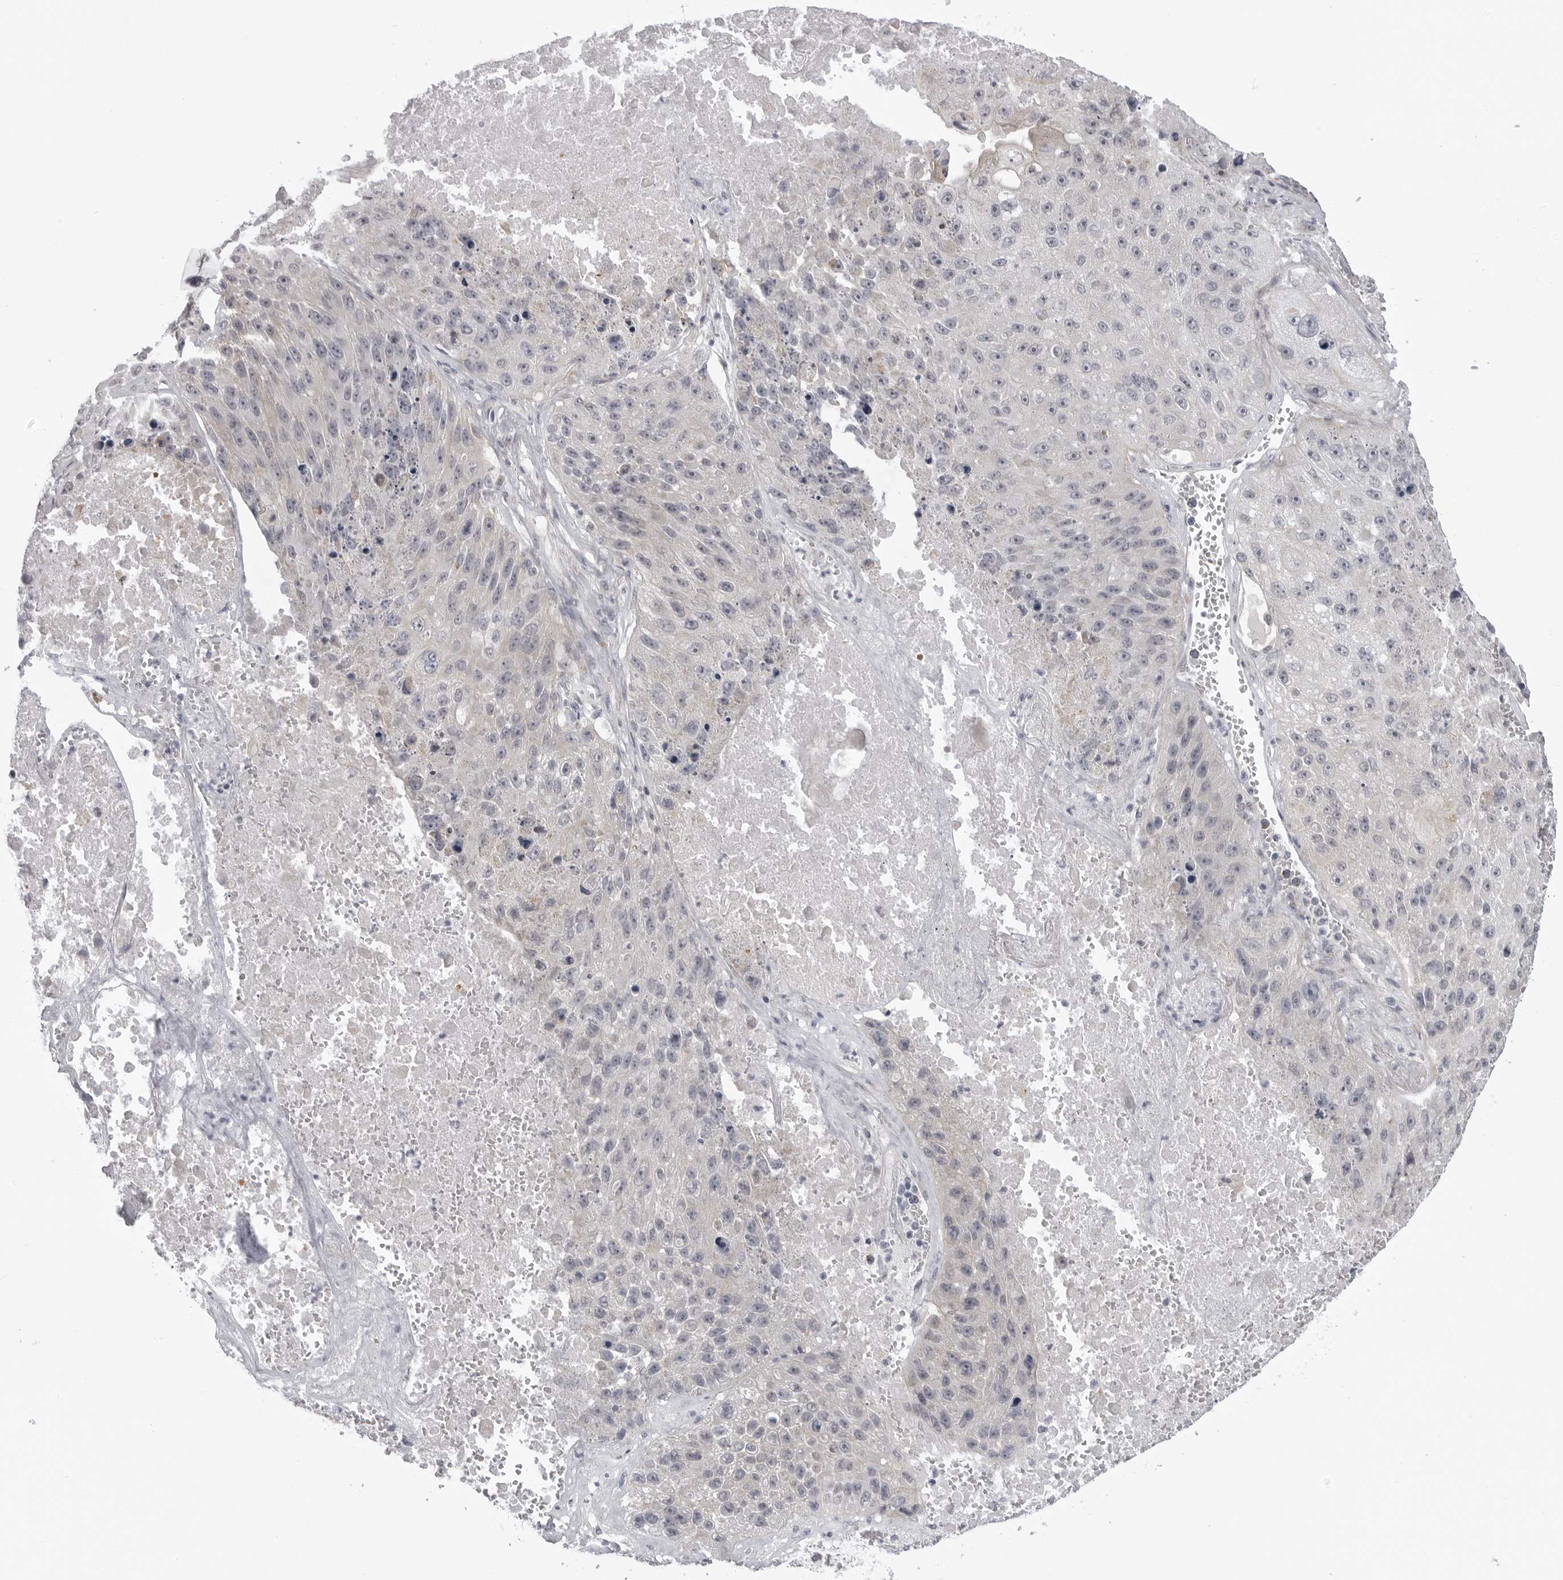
{"staining": {"intensity": "negative", "quantity": "none", "location": "none"}, "tissue": "lung cancer", "cell_type": "Tumor cells", "image_type": "cancer", "snomed": [{"axis": "morphology", "description": "Squamous cell carcinoma, NOS"}, {"axis": "topography", "description": "Lung"}], "caption": "A histopathology image of lung cancer stained for a protein exhibits no brown staining in tumor cells.", "gene": "LRRC45", "patient": {"sex": "male", "age": 61}}